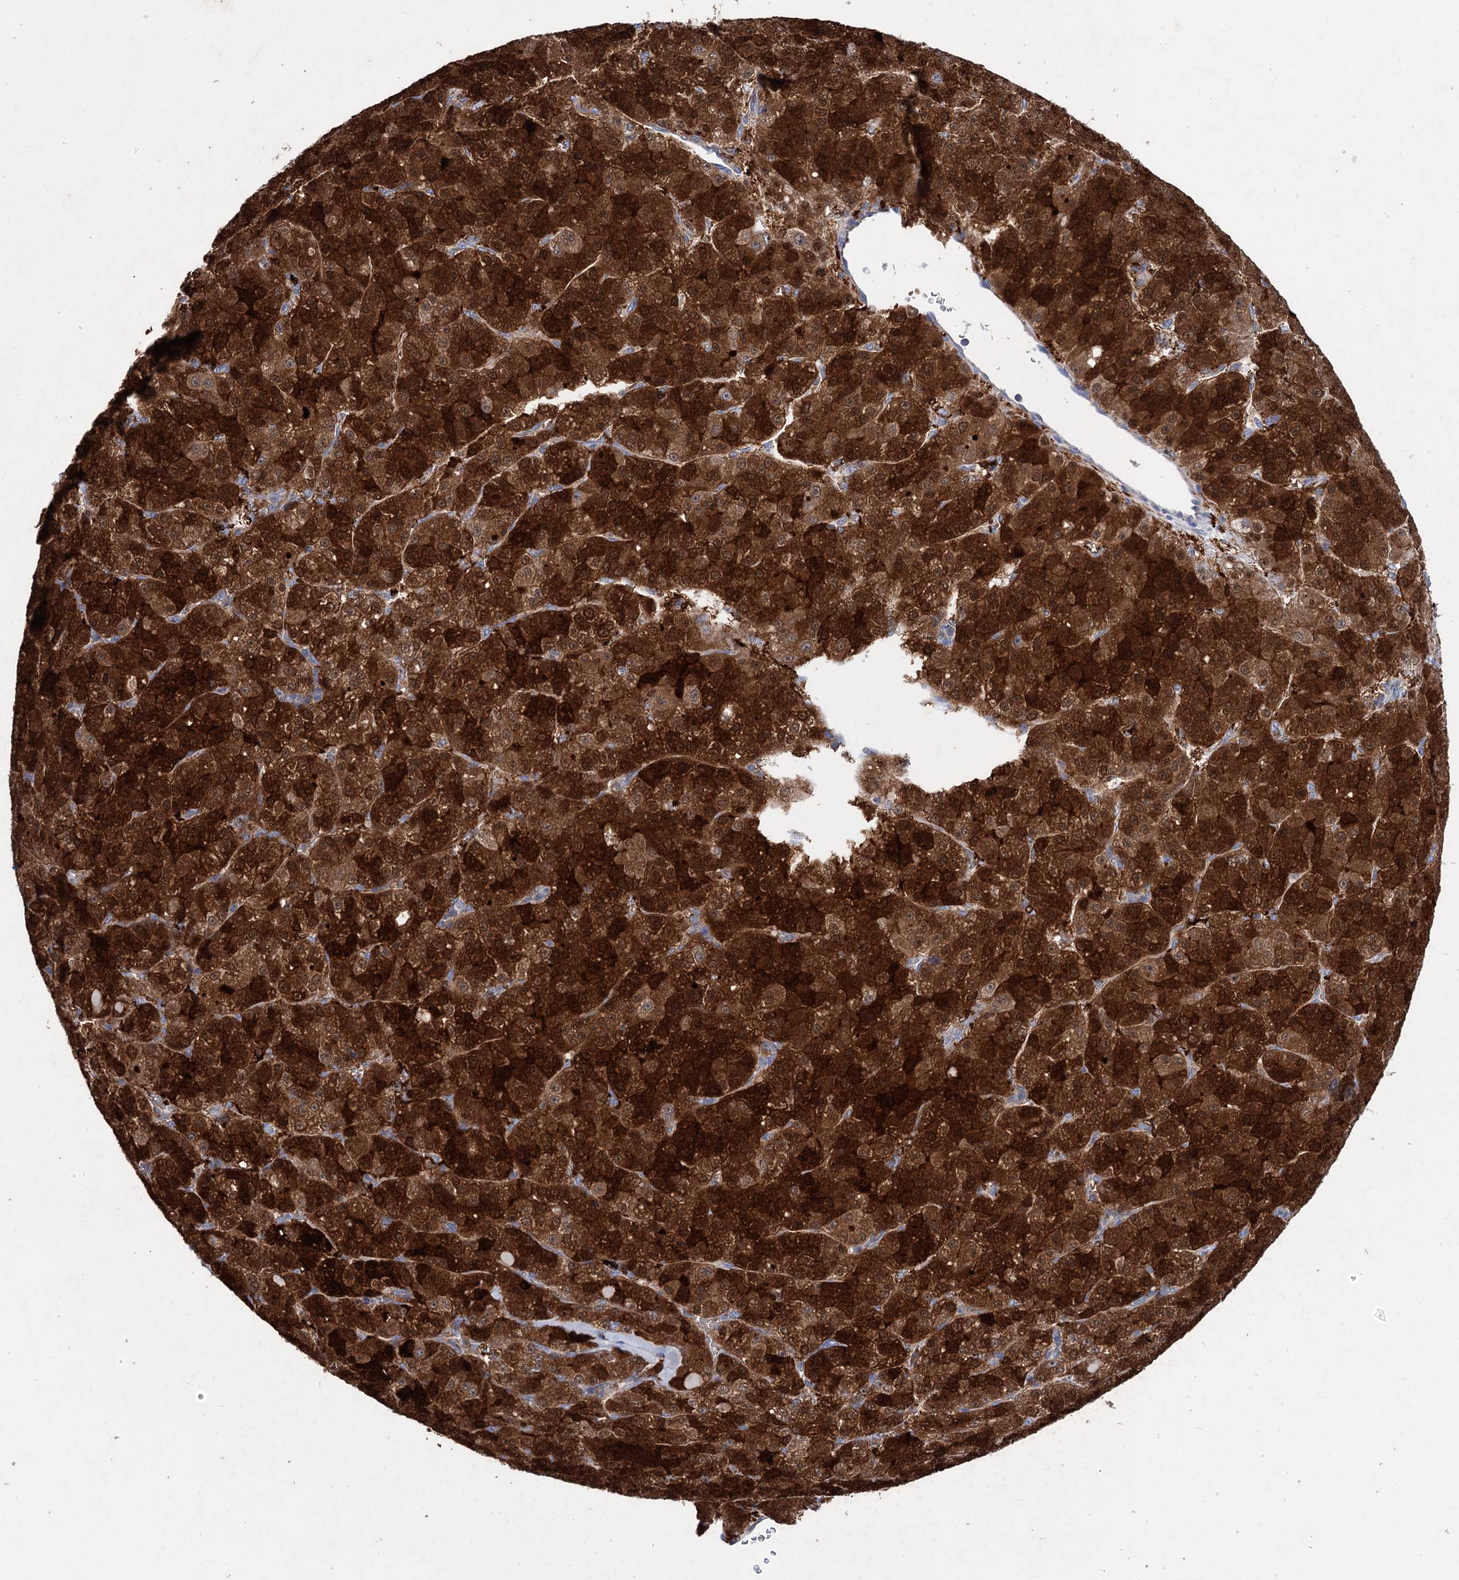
{"staining": {"intensity": "strong", "quantity": ">75%", "location": "cytoplasmic/membranous,nuclear"}, "tissue": "liver cancer", "cell_type": "Tumor cells", "image_type": "cancer", "snomed": [{"axis": "morphology", "description": "Carcinoma, Hepatocellular, NOS"}, {"axis": "topography", "description": "Liver"}], "caption": "DAB (3,3'-diaminobenzidine) immunohistochemical staining of human liver cancer reveals strong cytoplasmic/membranous and nuclear protein staining in about >75% of tumor cells.", "gene": "CLPB", "patient": {"sex": "male", "age": 67}}